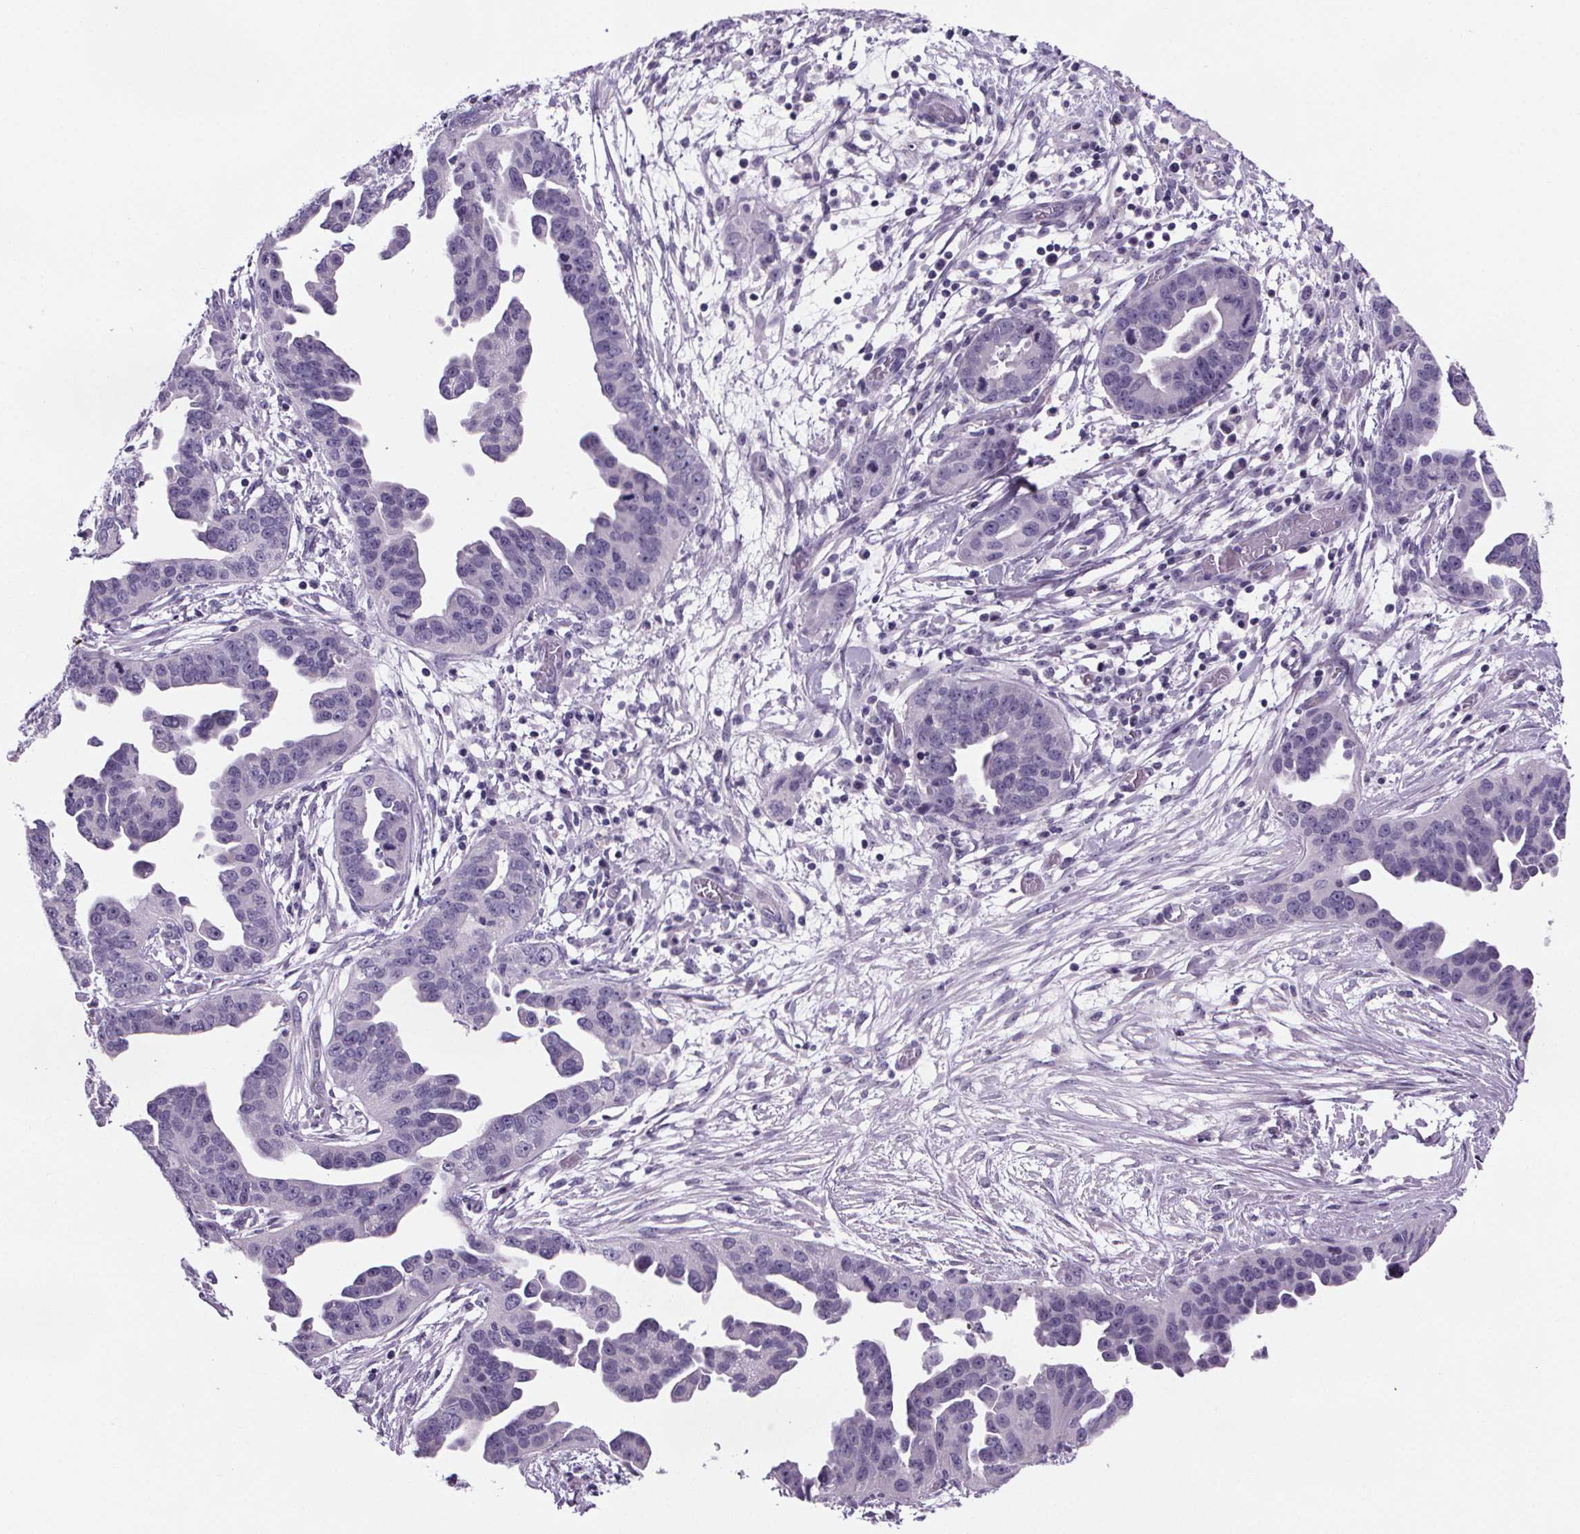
{"staining": {"intensity": "negative", "quantity": "none", "location": "none"}, "tissue": "ovarian cancer", "cell_type": "Tumor cells", "image_type": "cancer", "snomed": [{"axis": "morphology", "description": "Cystadenocarcinoma, serous, NOS"}, {"axis": "topography", "description": "Ovary"}], "caption": "High magnification brightfield microscopy of ovarian serous cystadenocarcinoma stained with DAB (3,3'-diaminobenzidine) (brown) and counterstained with hematoxylin (blue): tumor cells show no significant positivity.", "gene": "CUBN", "patient": {"sex": "female", "age": 75}}